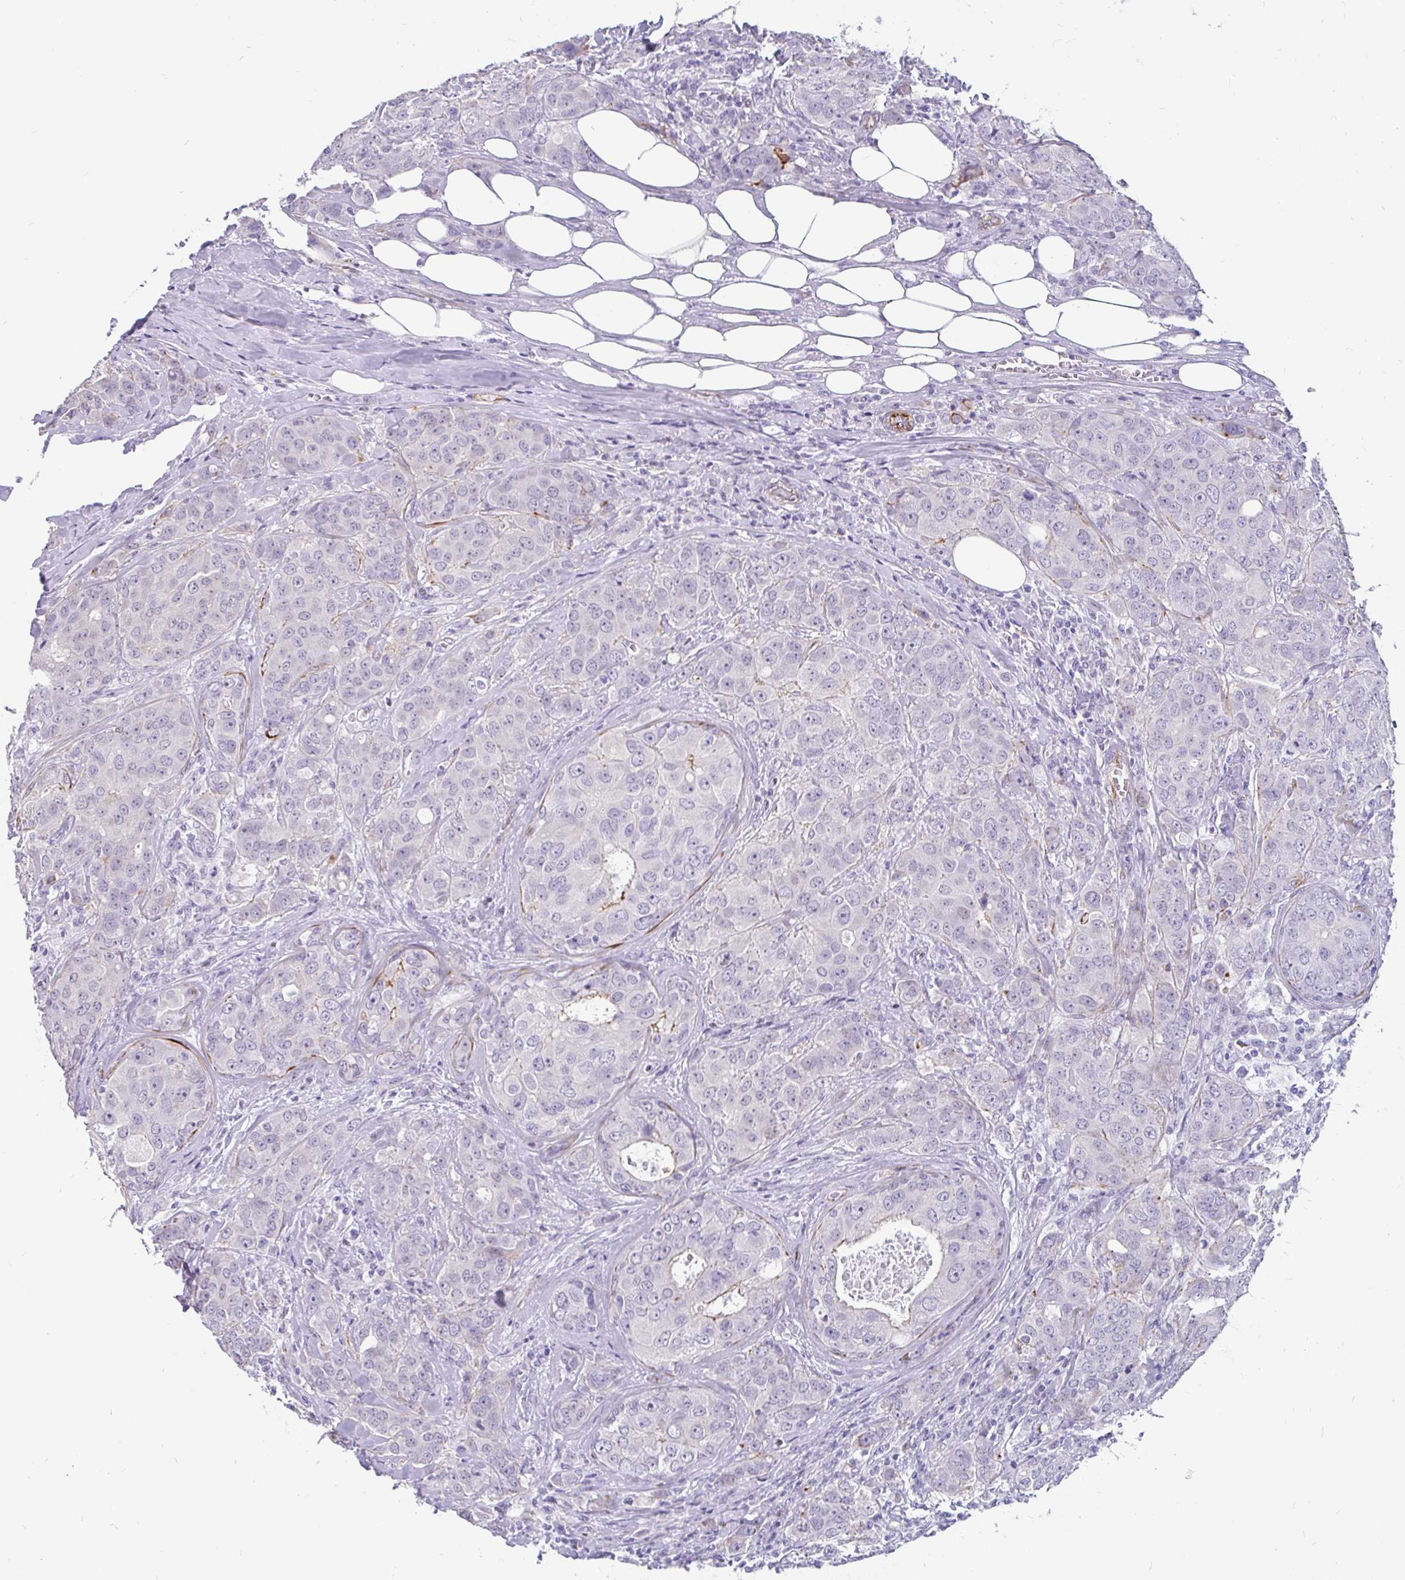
{"staining": {"intensity": "negative", "quantity": "none", "location": "none"}, "tissue": "breast cancer", "cell_type": "Tumor cells", "image_type": "cancer", "snomed": [{"axis": "morphology", "description": "Duct carcinoma"}, {"axis": "topography", "description": "Breast"}], "caption": "This is an immunohistochemistry (IHC) image of human infiltrating ductal carcinoma (breast). There is no staining in tumor cells.", "gene": "EML5", "patient": {"sex": "female", "age": 43}}